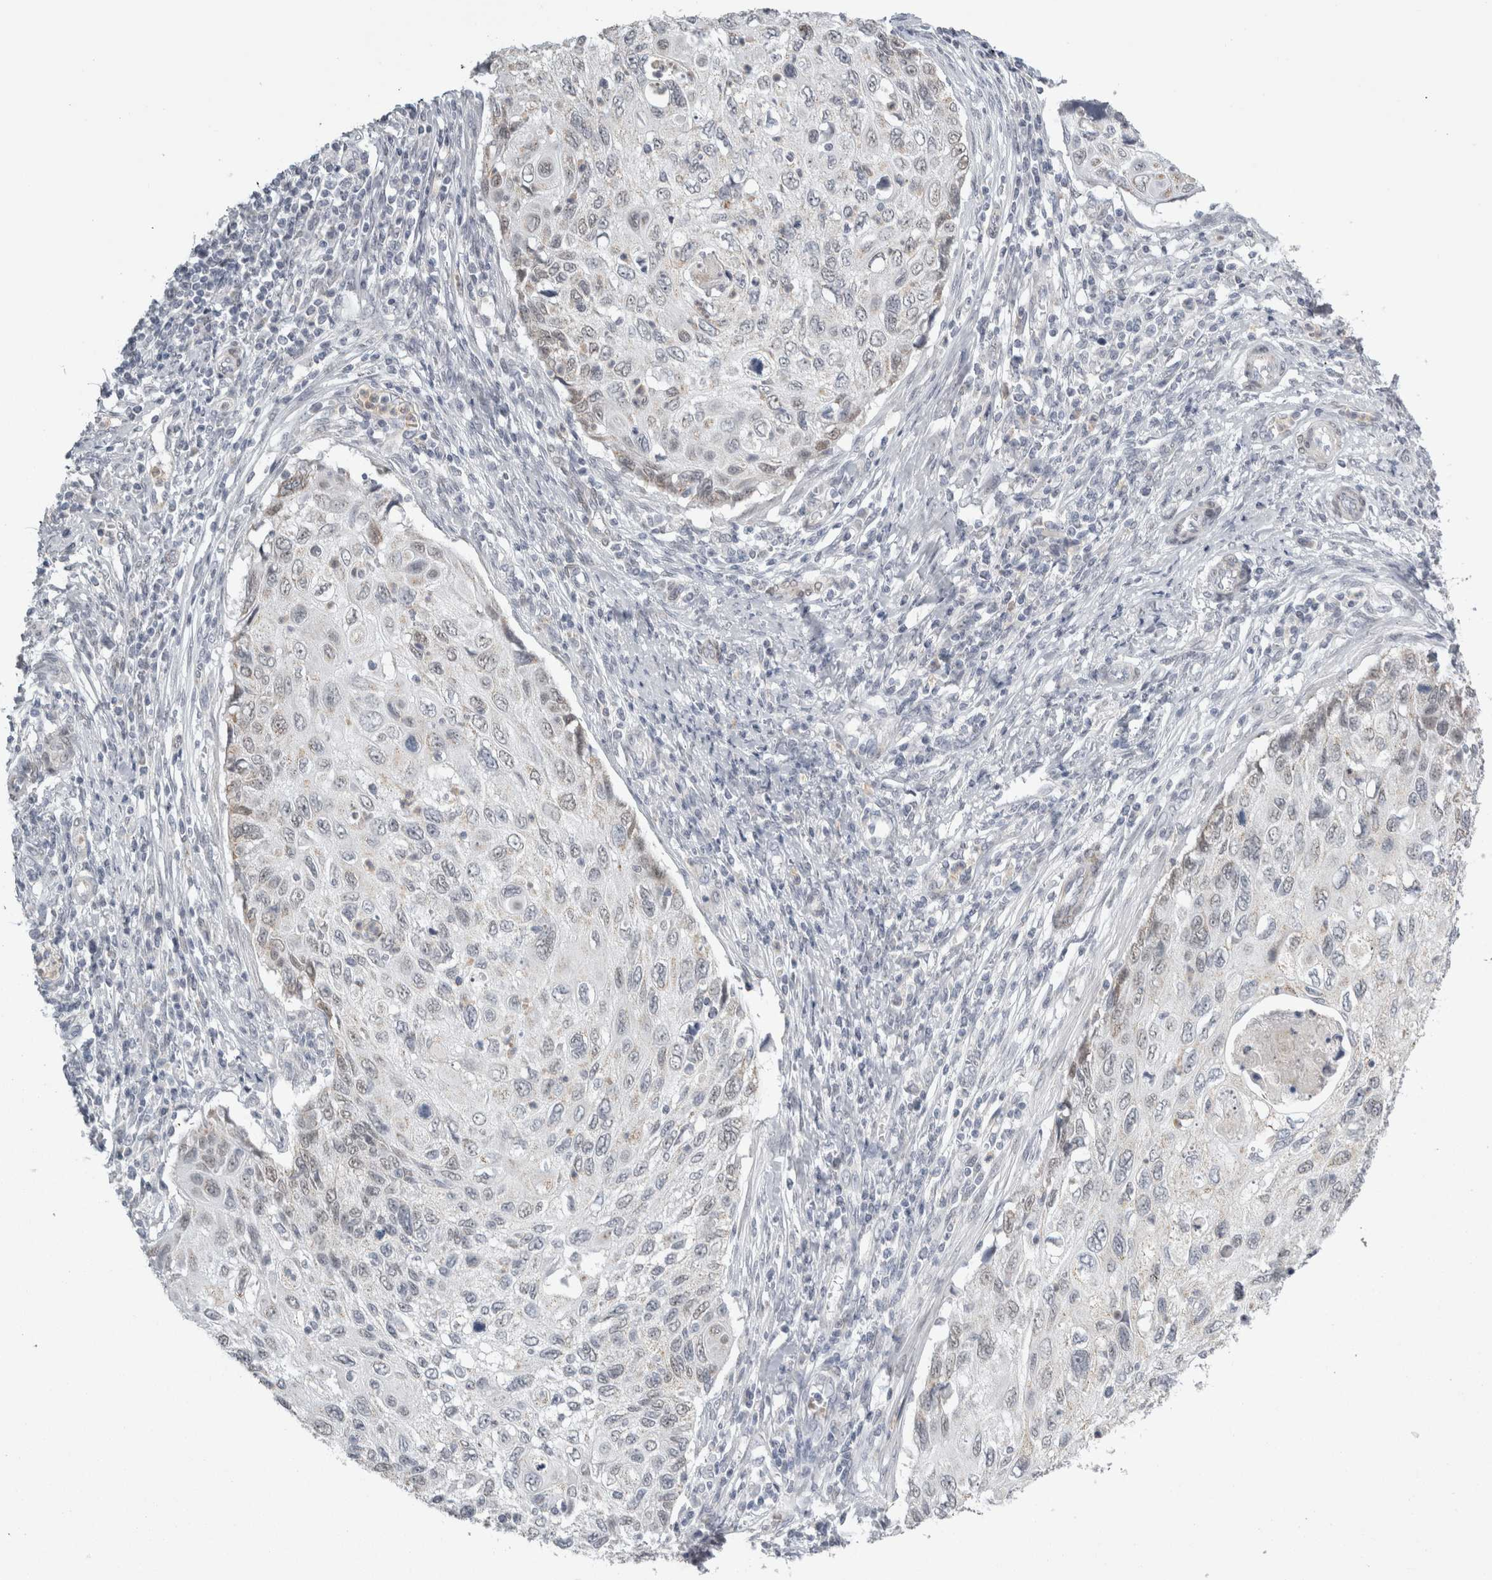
{"staining": {"intensity": "negative", "quantity": "none", "location": "none"}, "tissue": "cervical cancer", "cell_type": "Tumor cells", "image_type": "cancer", "snomed": [{"axis": "morphology", "description": "Squamous cell carcinoma, NOS"}, {"axis": "topography", "description": "Cervix"}], "caption": "Immunohistochemistry (IHC) micrograph of neoplastic tissue: cervical cancer (squamous cell carcinoma) stained with DAB (3,3'-diaminobenzidine) shows no significant protein positivity in tumor cells.", "gene": "PLIN1", "patient": {"sex": "female", "age": 70}}